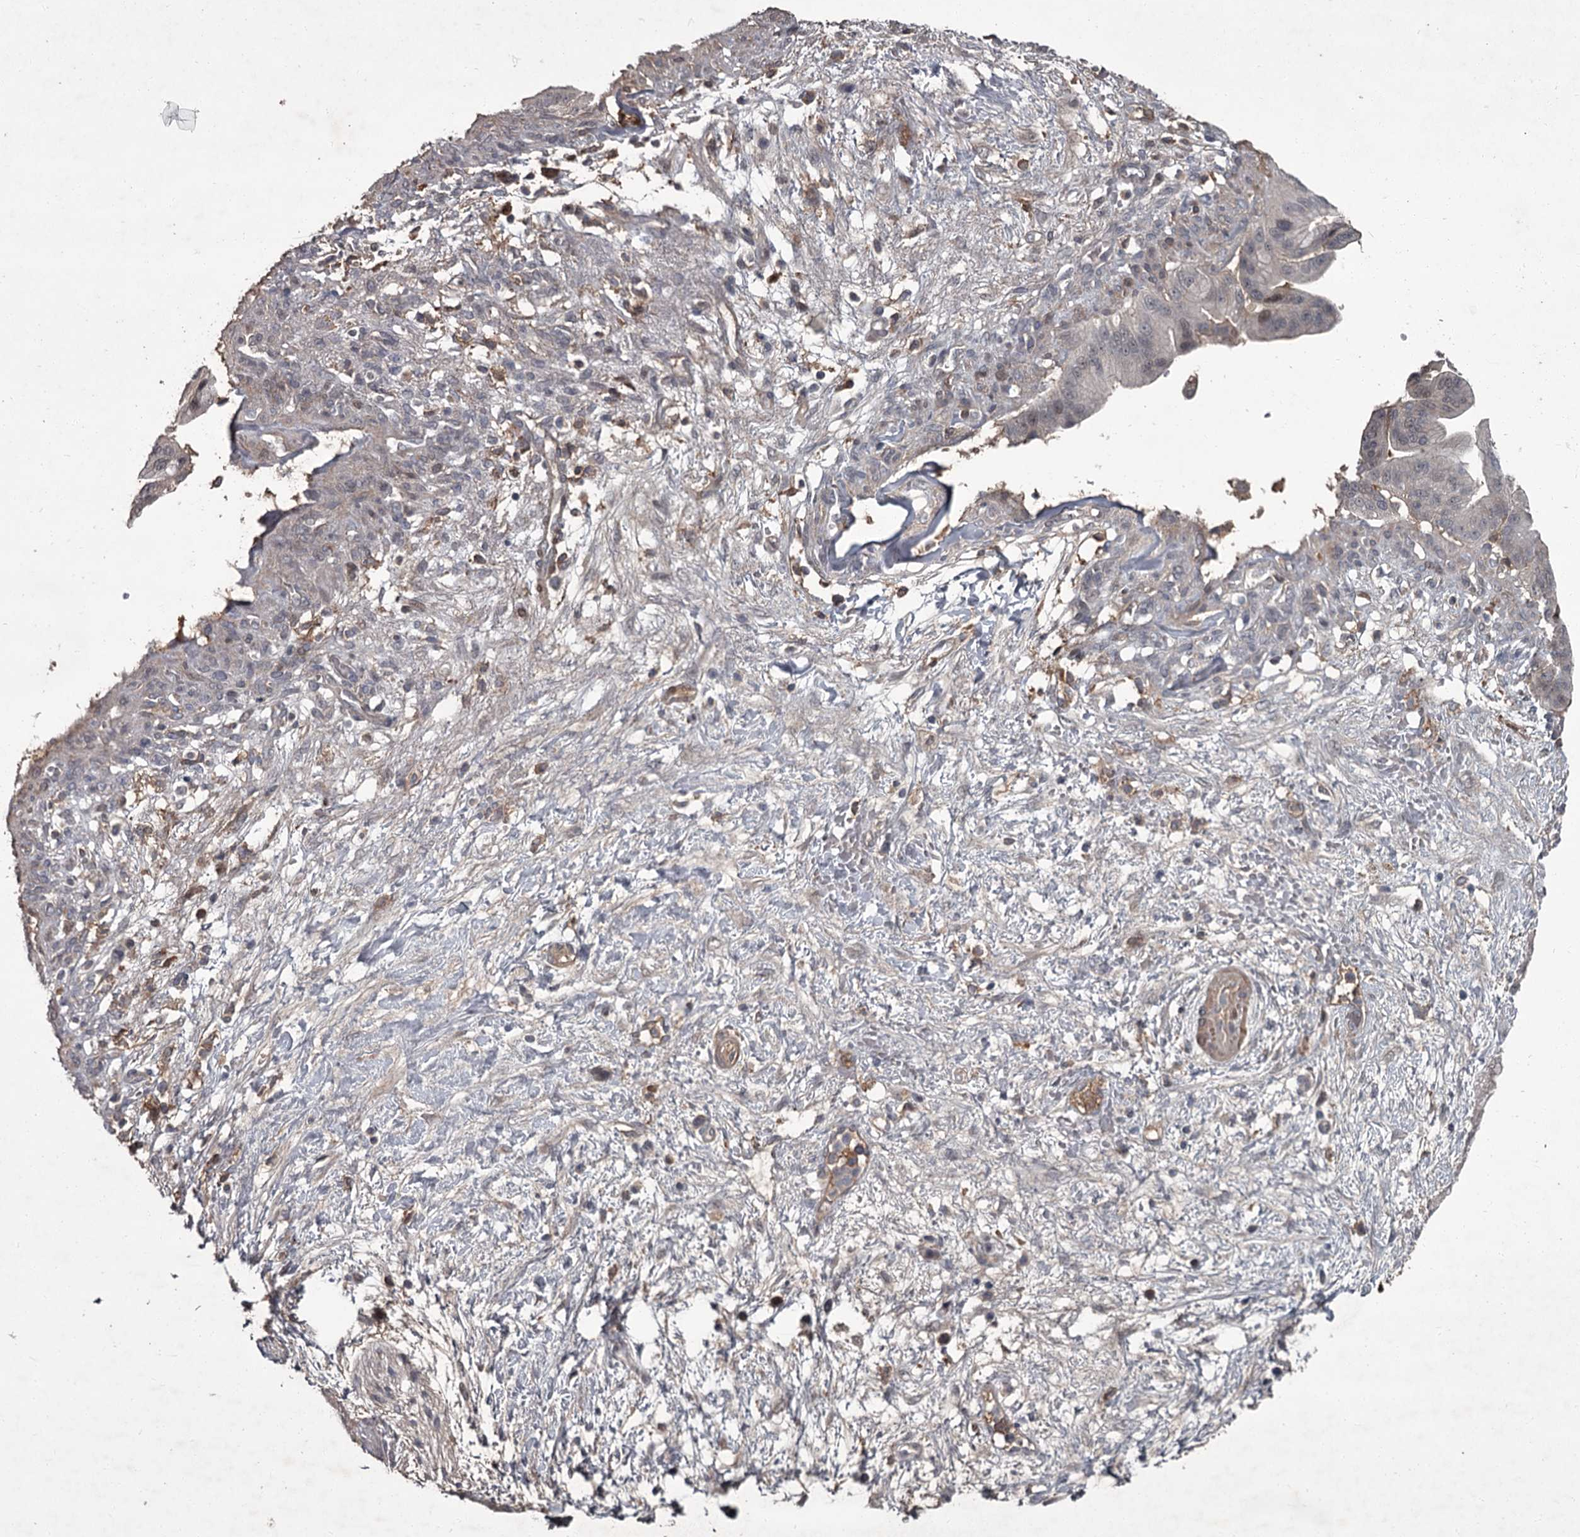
{"staining": {"intensity": "weak", "quantity": "<25%", "location": "nuclear"}, "tissue": "pancreatic cancer", "cell_type": "Tumor cells", "image_type": "cancer", "snomed": [{"axis": "morphology", "description": "Adenocarcinoma, NOS"}, {"axis": "topography", "description": "Pancreas"}], "caption": "Immunohistochemistry image of human pancreatic cancer (adenocarcinoma) stained for a protein (brown), which demonstrates no positivity in tumor cells.", "gene": "FLVCR2", "patient": {"sex": "male", "age": 68}}